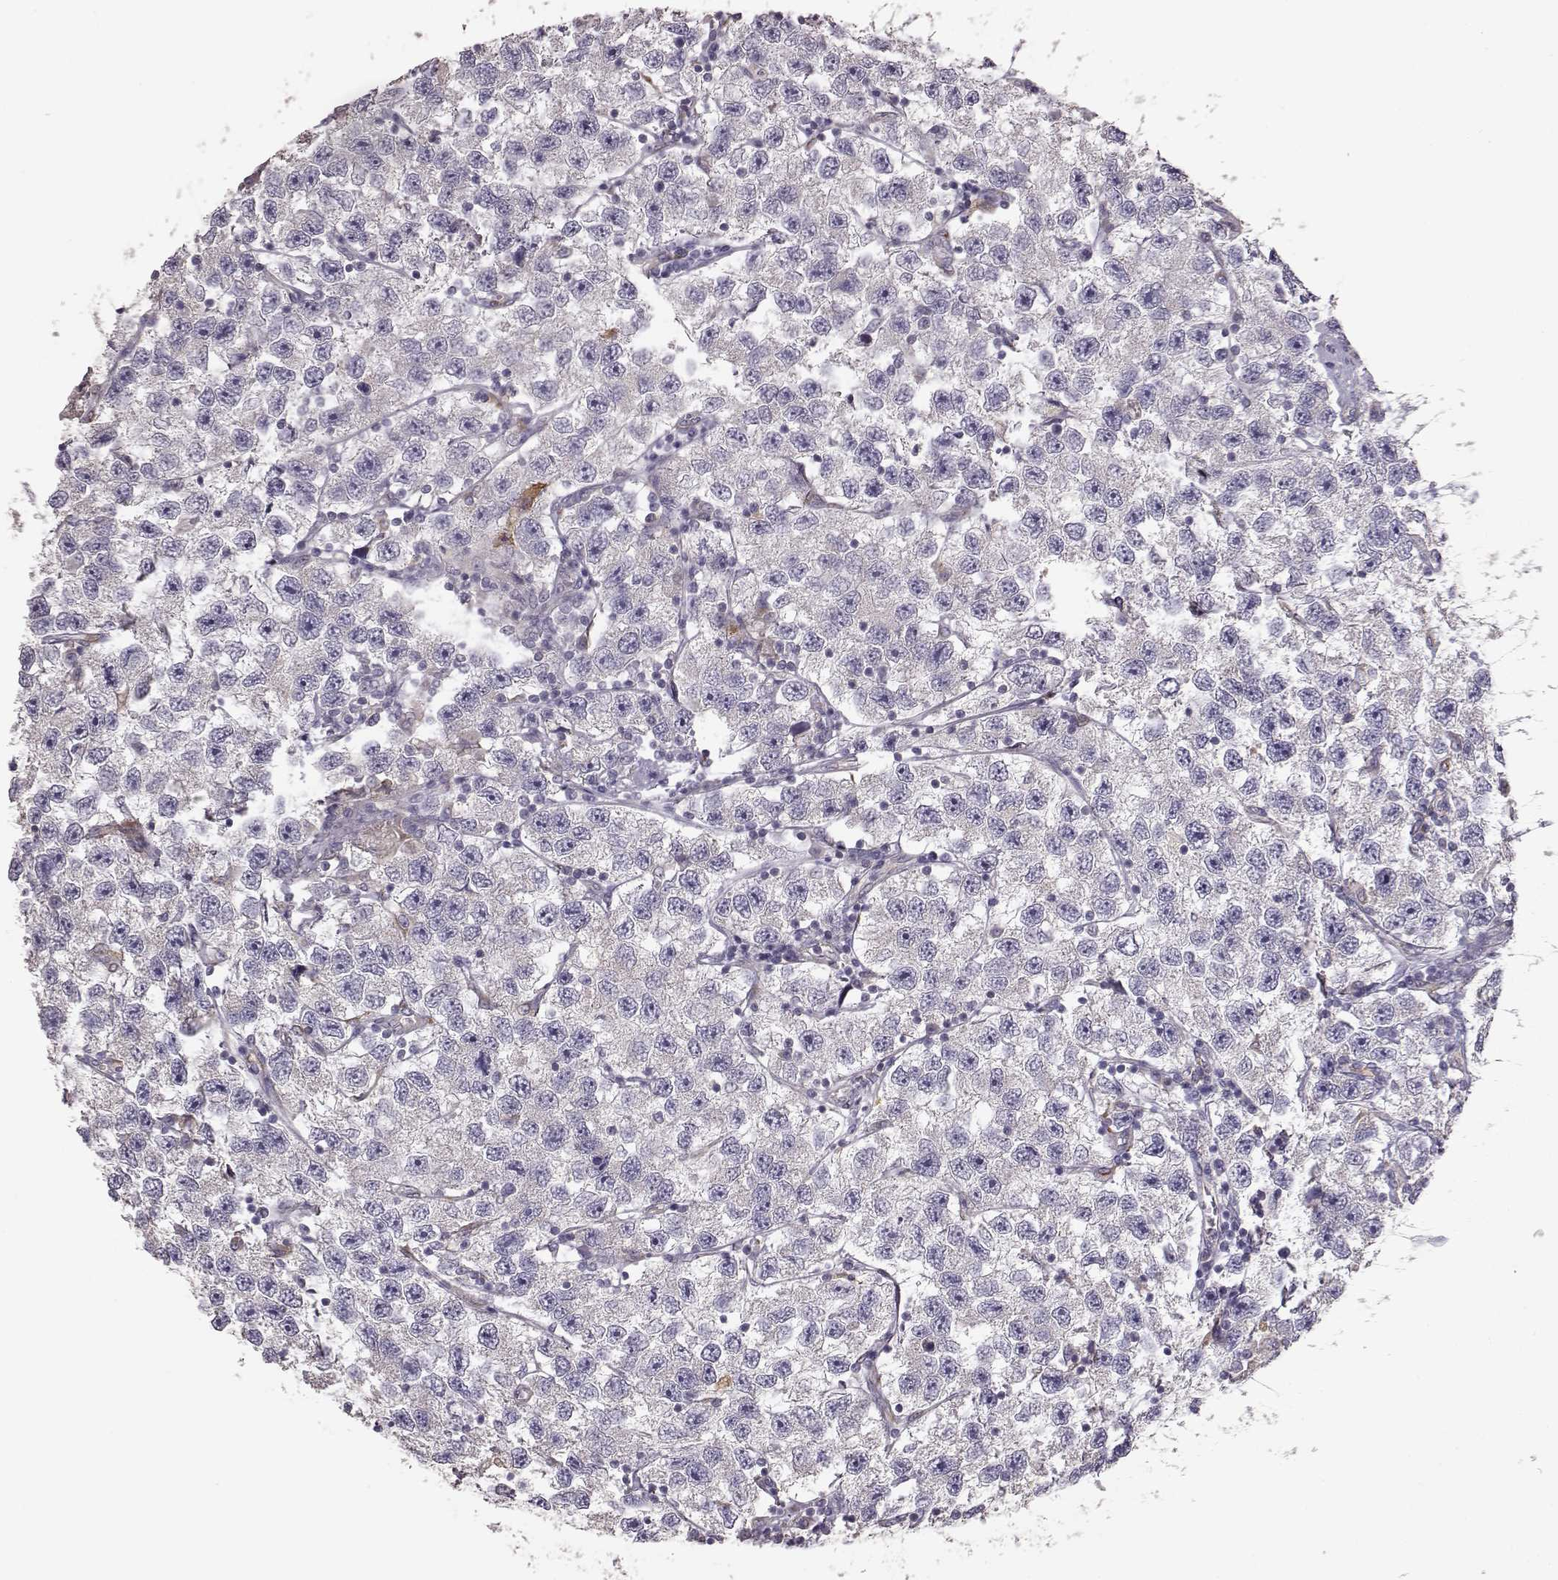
{"staining": {"intensity": "negative", "quantity": "none", "location": "none"}, "tissue": "testis cancer", "cell_type": "Tumor cells", "image_type": "cancer", "snomed": [{"axis": "morphology", "description": "Seminoma, NOS"}, {"axis": "topography", "description": "Testis"}], "caption": "Tumor cells show no significant expression in seminoma (testis).", "gene": "GHR", "patient": {"sex": "male", "age": 26}}